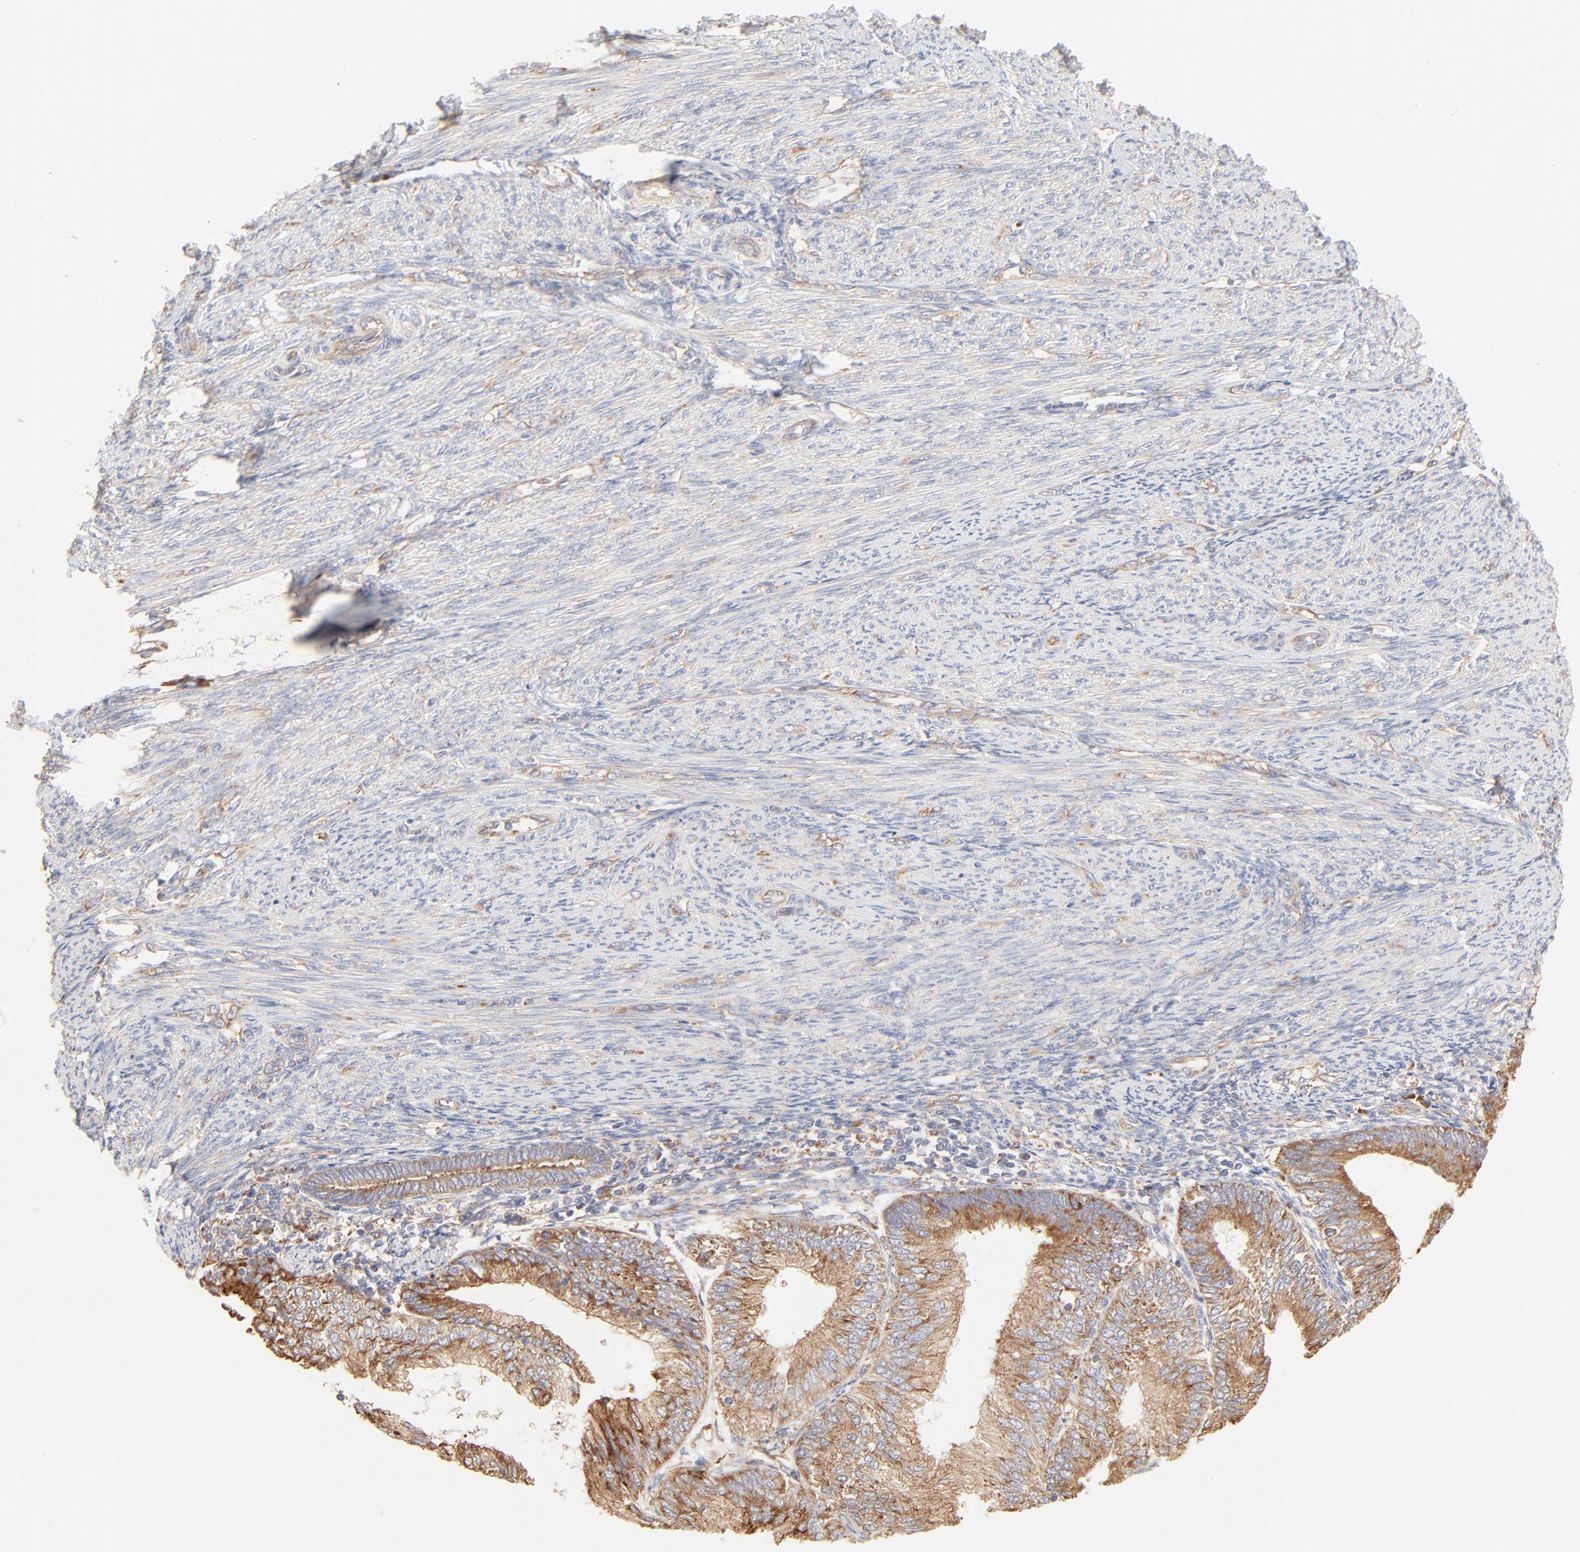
{"staining": {"intensity": "moderate", "quantity": ">75%", "location": "cytoplasmic/membranous"}, "tissue": "endometrial cancer", "cell_type": "Tumor cells", "image_type": "cancer", "snomed": [{"axis": "morphology", "description": "Adenocarcinoma, NOS"}, {"axis": "topography", "description": "Endometrium"}], "caption": "Human adenocarcinoma (endometrial) stained for a protein (brown) exhibits moderate cytoplasmic/membranous positive positivity in approximately >75% of tumor cells.", "gene": "RPS20", "patient": {"sex": "female", "age": 55}}